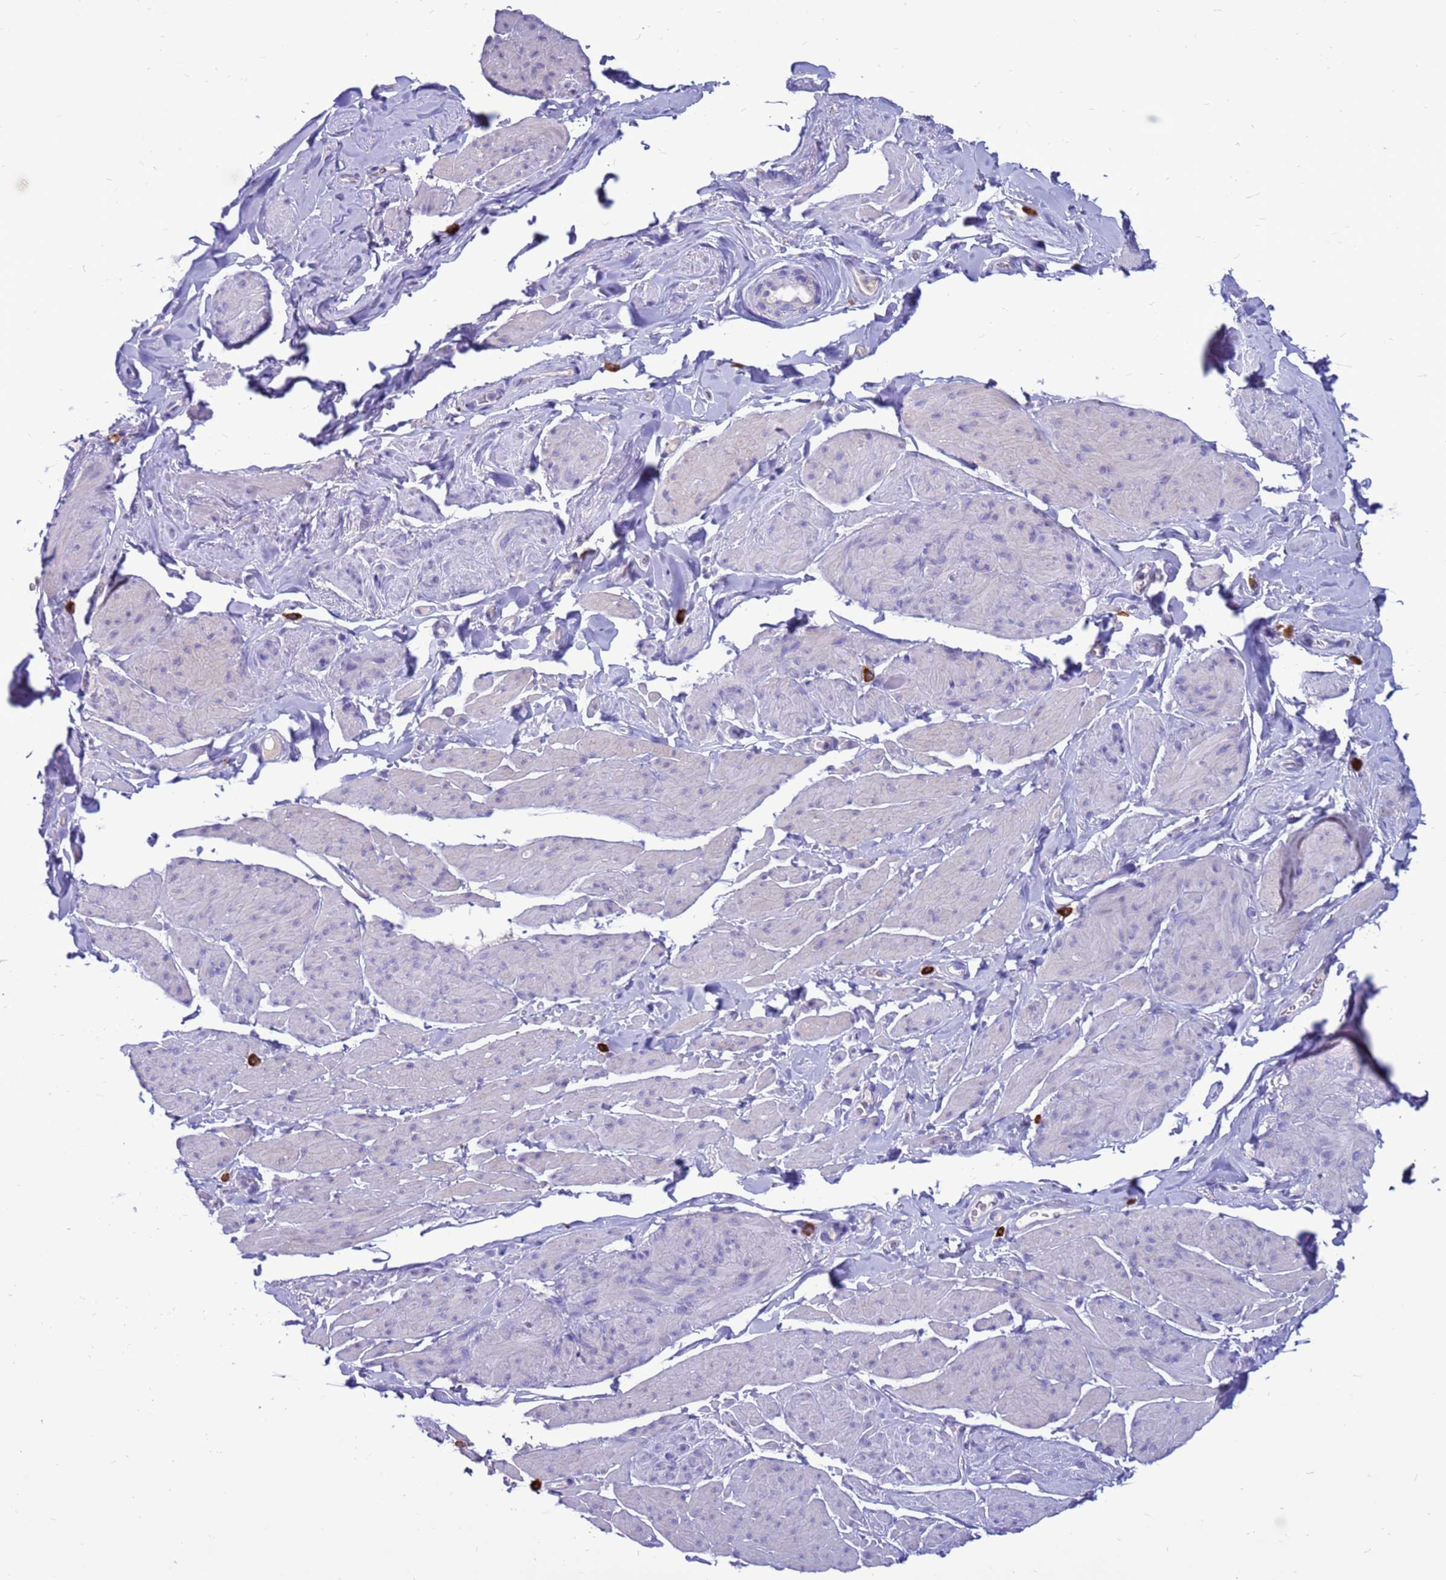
{"staining": {"intensity": "negative", "quantity": "none", "location": "none"}, "tissue": "smooth muscle", "cell_type": "Smooth muscle cells", "image_type": "normal", "snomed": [{"axis": "morphology", "description": "Normal tissue, NOS"}, {"axis": "topography", "description": "Smooth muscle"}, {"axis": "topography", "description": "Peripheral nerve tissue"}], "caption": "This is a photomicrograph of immunohistochemistry (IHC) staining of unremarkable smooth muscle, which shows no expression in smooth muscle cells. (DAB (3,3'-diaminobenzidine) immunohistochemistry visualized using brightfield microscopy, high magnification).", "gene": "PDE10A", "patient": {"sex": "male", "age": 69}}